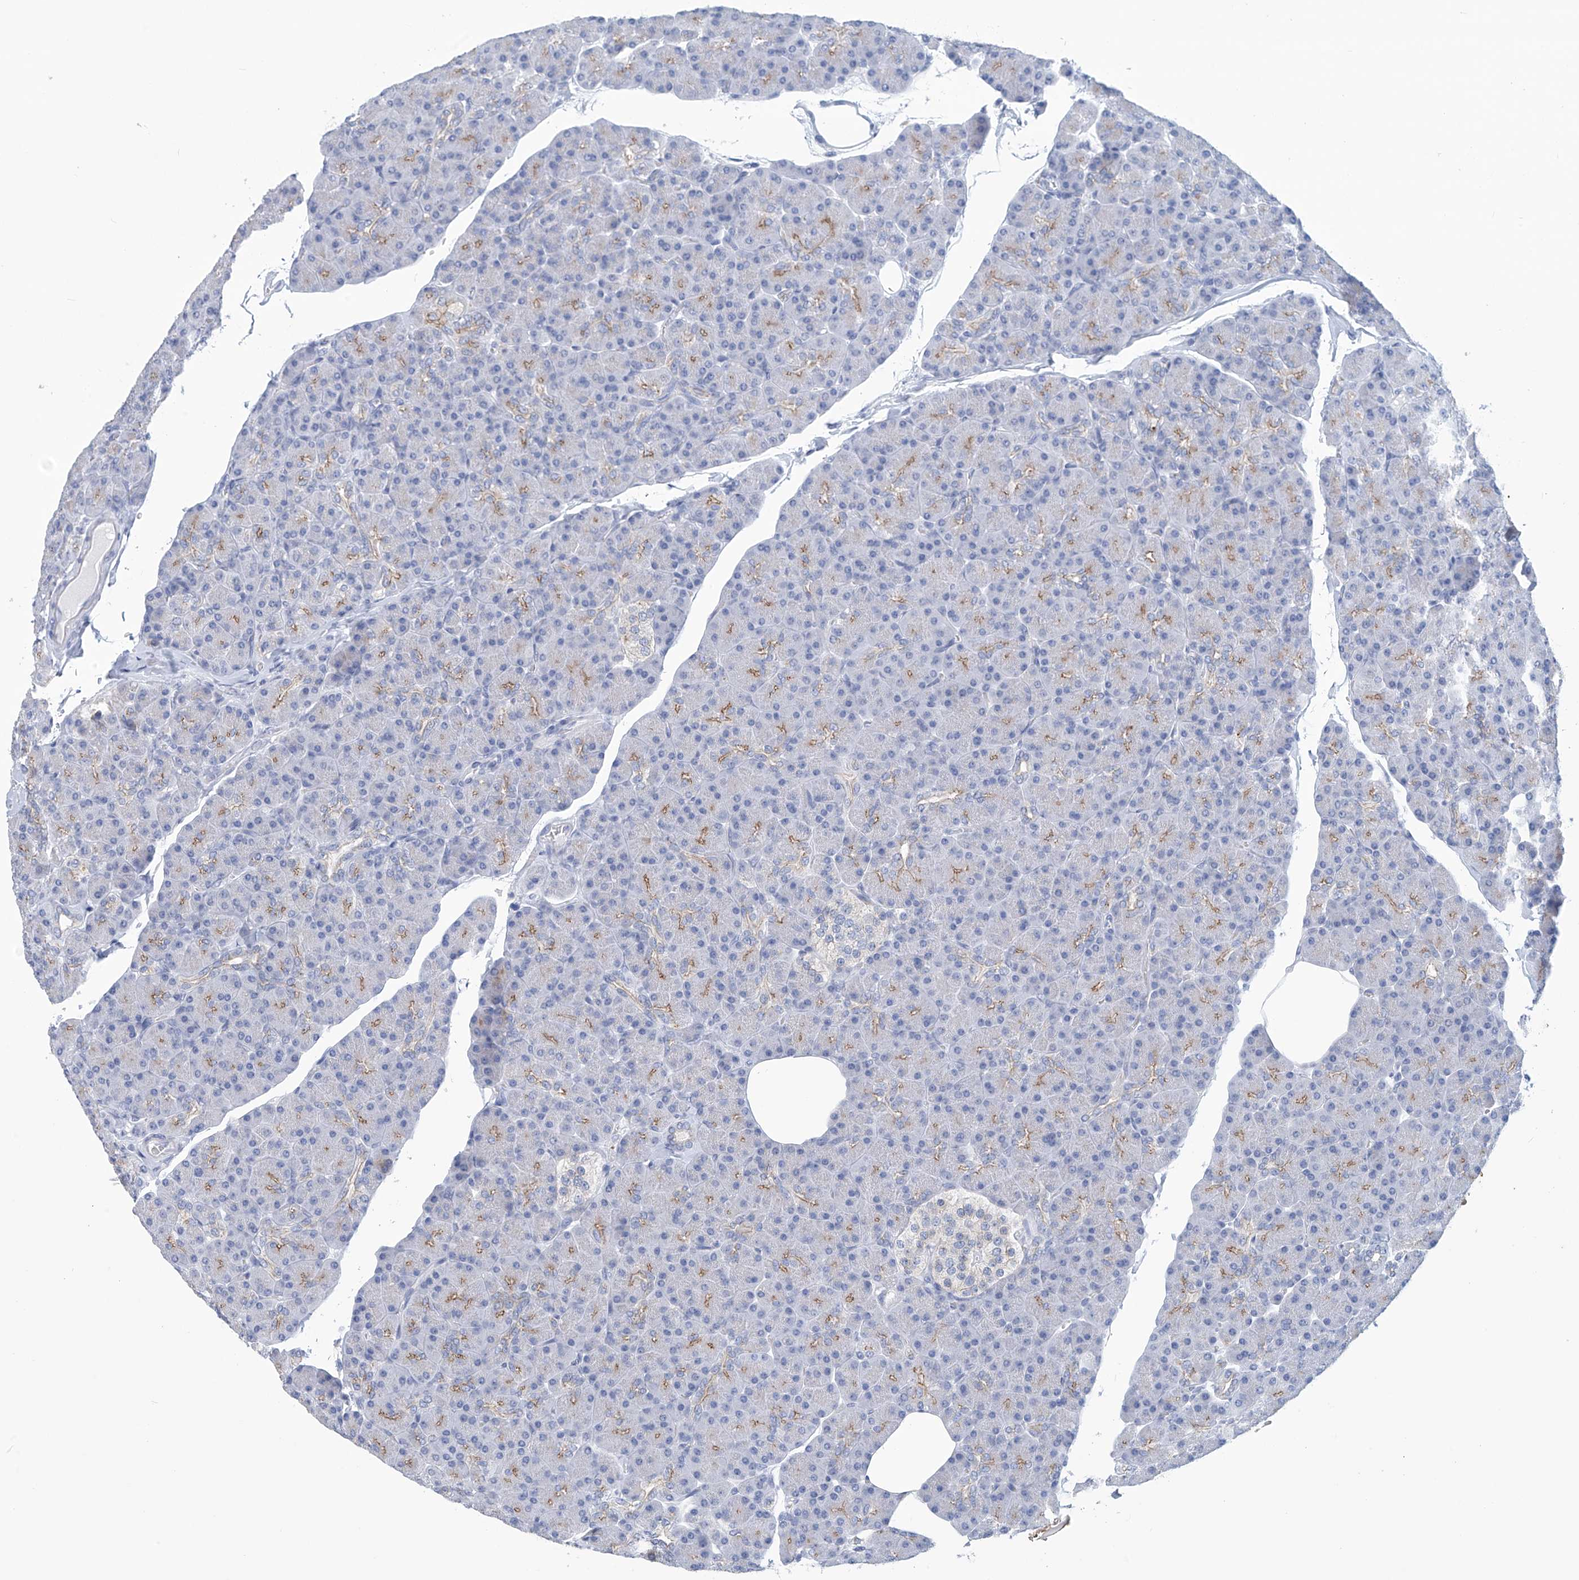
{"staining": {"intensity": "weak", "quantity": "25%-75%", "location": "cytoplasmic/membranous"}, "tissue": "pancreas", "cell_type": "Exocrine glandular cells", "image_type": "normal", "snomed": [{"axis": "morphology", "description": "Normal tissue, NOS"}, {"axis": "topography", "description": "Pancreas"}], "caption": "The histopathology image reveals immunohistochemical staining of unremarkable pancreas. There is weak cytoplasmic/membranous expression is seen in approximately 25%-75% of exocrine glandular cells. The staining was performed using DAB (3,3'-diaminobenzidine) to visualize the protein expression in brown, while the nuclei were stained in blue with hematoxylin (Magnification: 20x).", "gene": "DSP", "patient": {"sex": "female", "age": 43}}